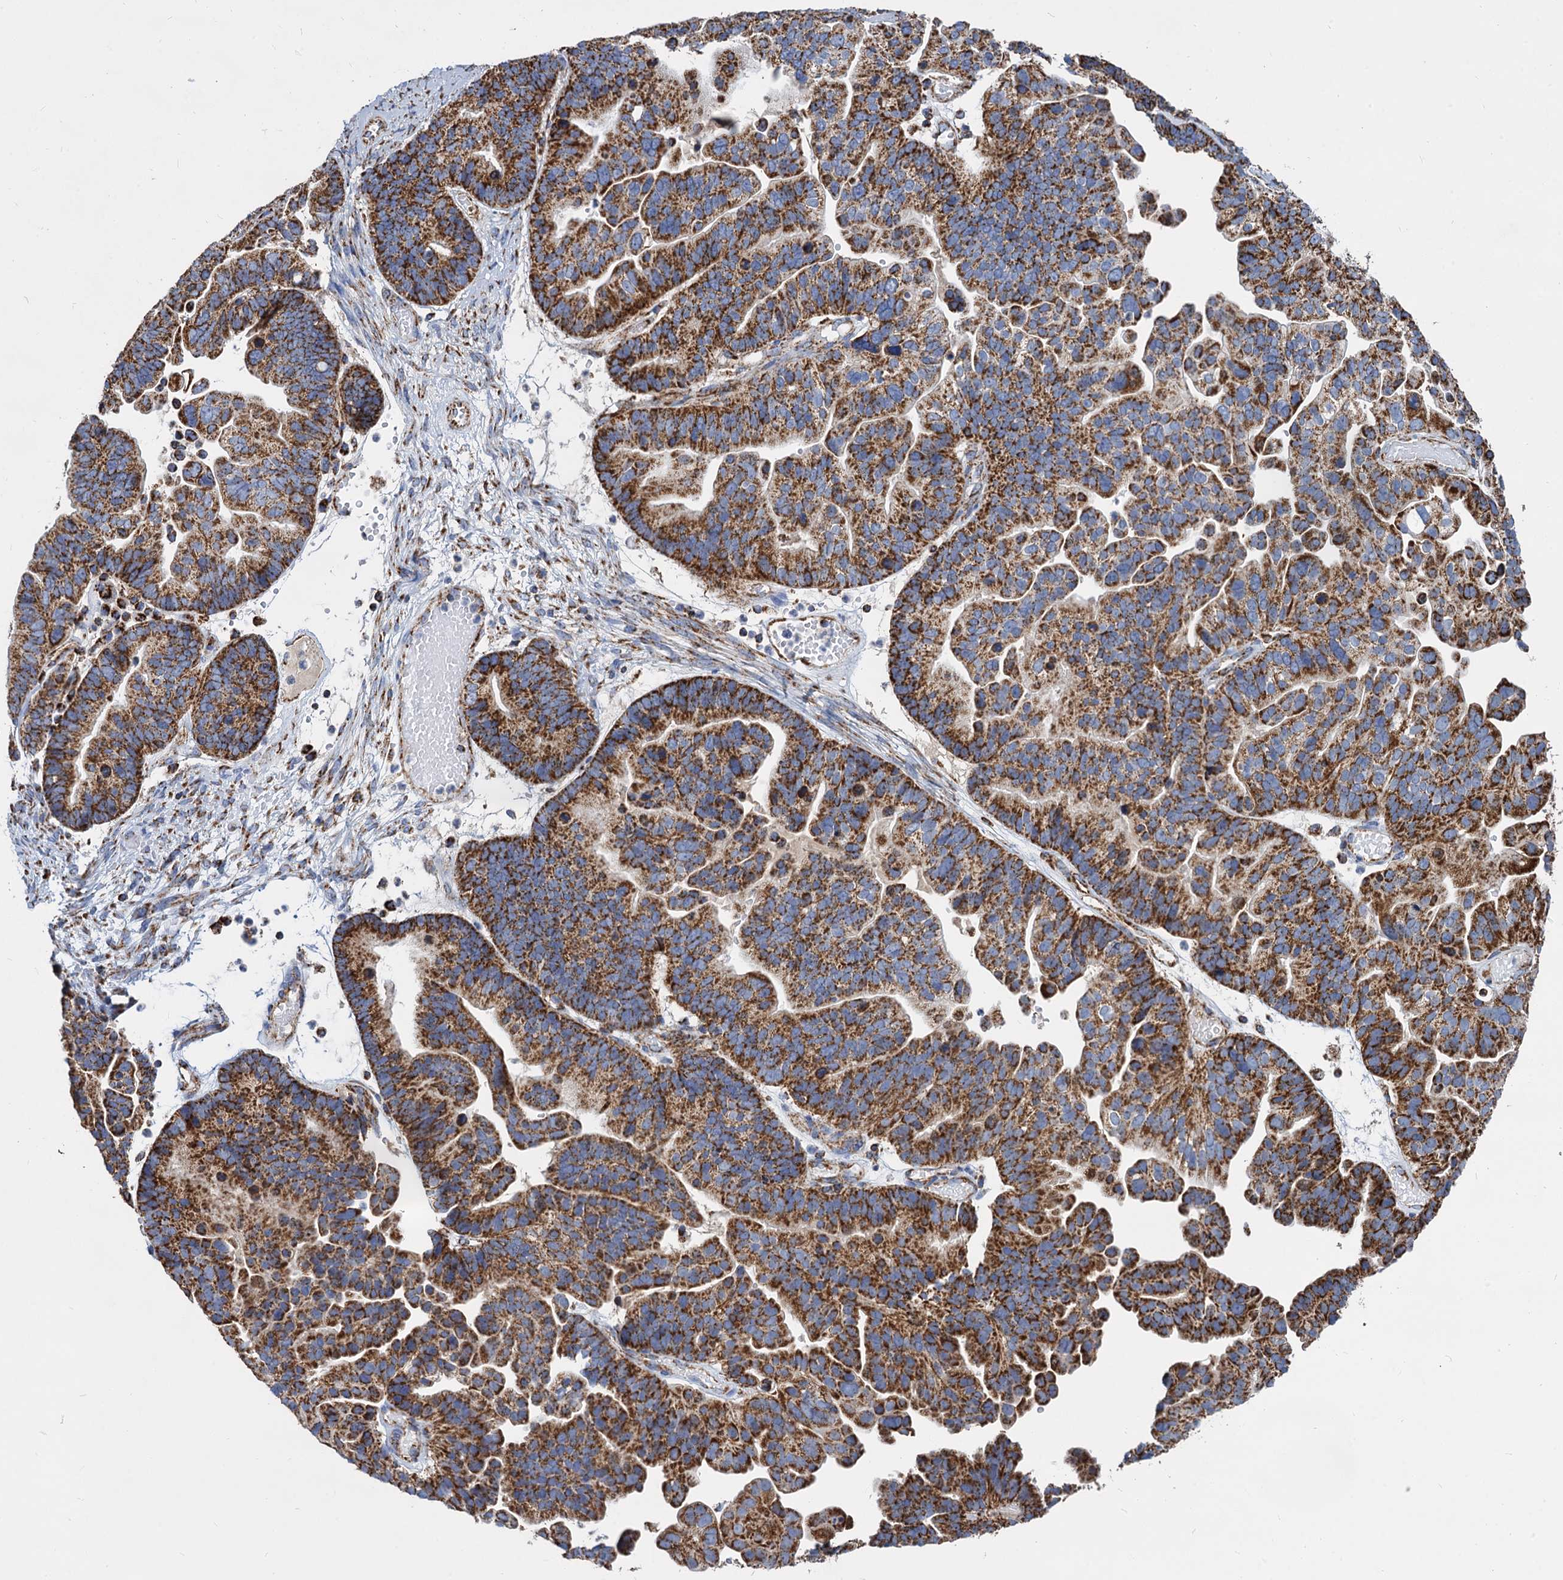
{"staining": {"intensity": "strong", "quantity": ">75%", "location": "cytoplasmic/membranous"}, "tissue": "ovarian cancer", "cell_type": "Tumor cells", "image_type": "cancer", "snomed": [{"axis": "morphology", "description": "Cystadenocarcinoma, serous, NOS"}, {"axis": "topography", "description": "Ovary"}], "caption": "Ovarian serous cystadenocarcinoma tissue displays strong cytoplasmic/membranous staining in approximately >75% of tumor cells", "gene": "TIMM10", "patient": {"sex": "female", "age": 56}}